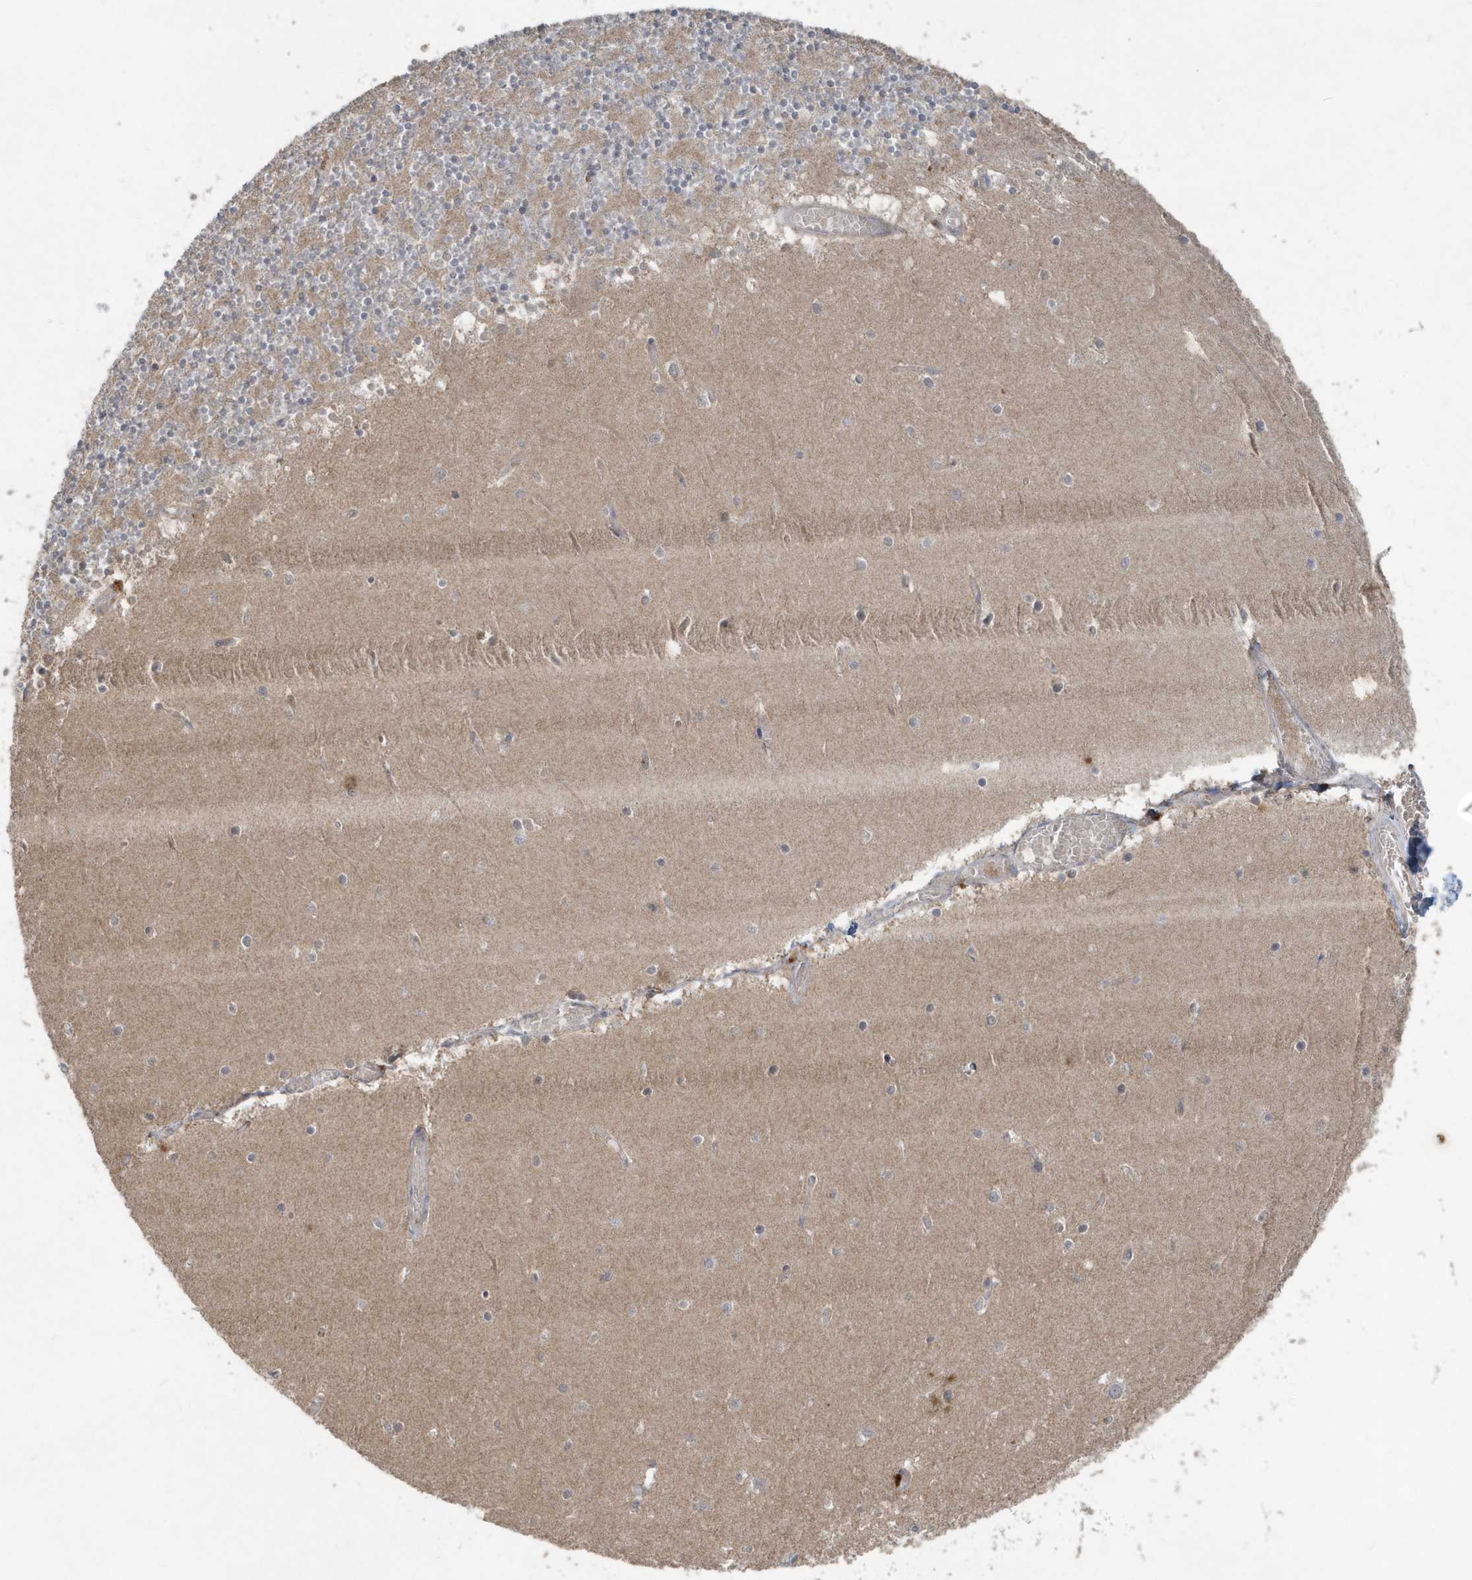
{"staining": {"intensity": "negative", "quantity": "none", "location": "none"}, "tissue": "cerebellum", "cell_type": "Cells in granular layer", "image_type": "normal", "snomed": [{"axis": "morphology", "description": "Normal tissue, NOS"}, {"axis": "topography", "description": "Cerebellum"}], "caption": "This is an immunohistochemistry micrograph of normal human cerebellum. There is no positivity in cells in granular layer.", "gene": "C1RL", "patient": {"sex": "female", "age": 28}}